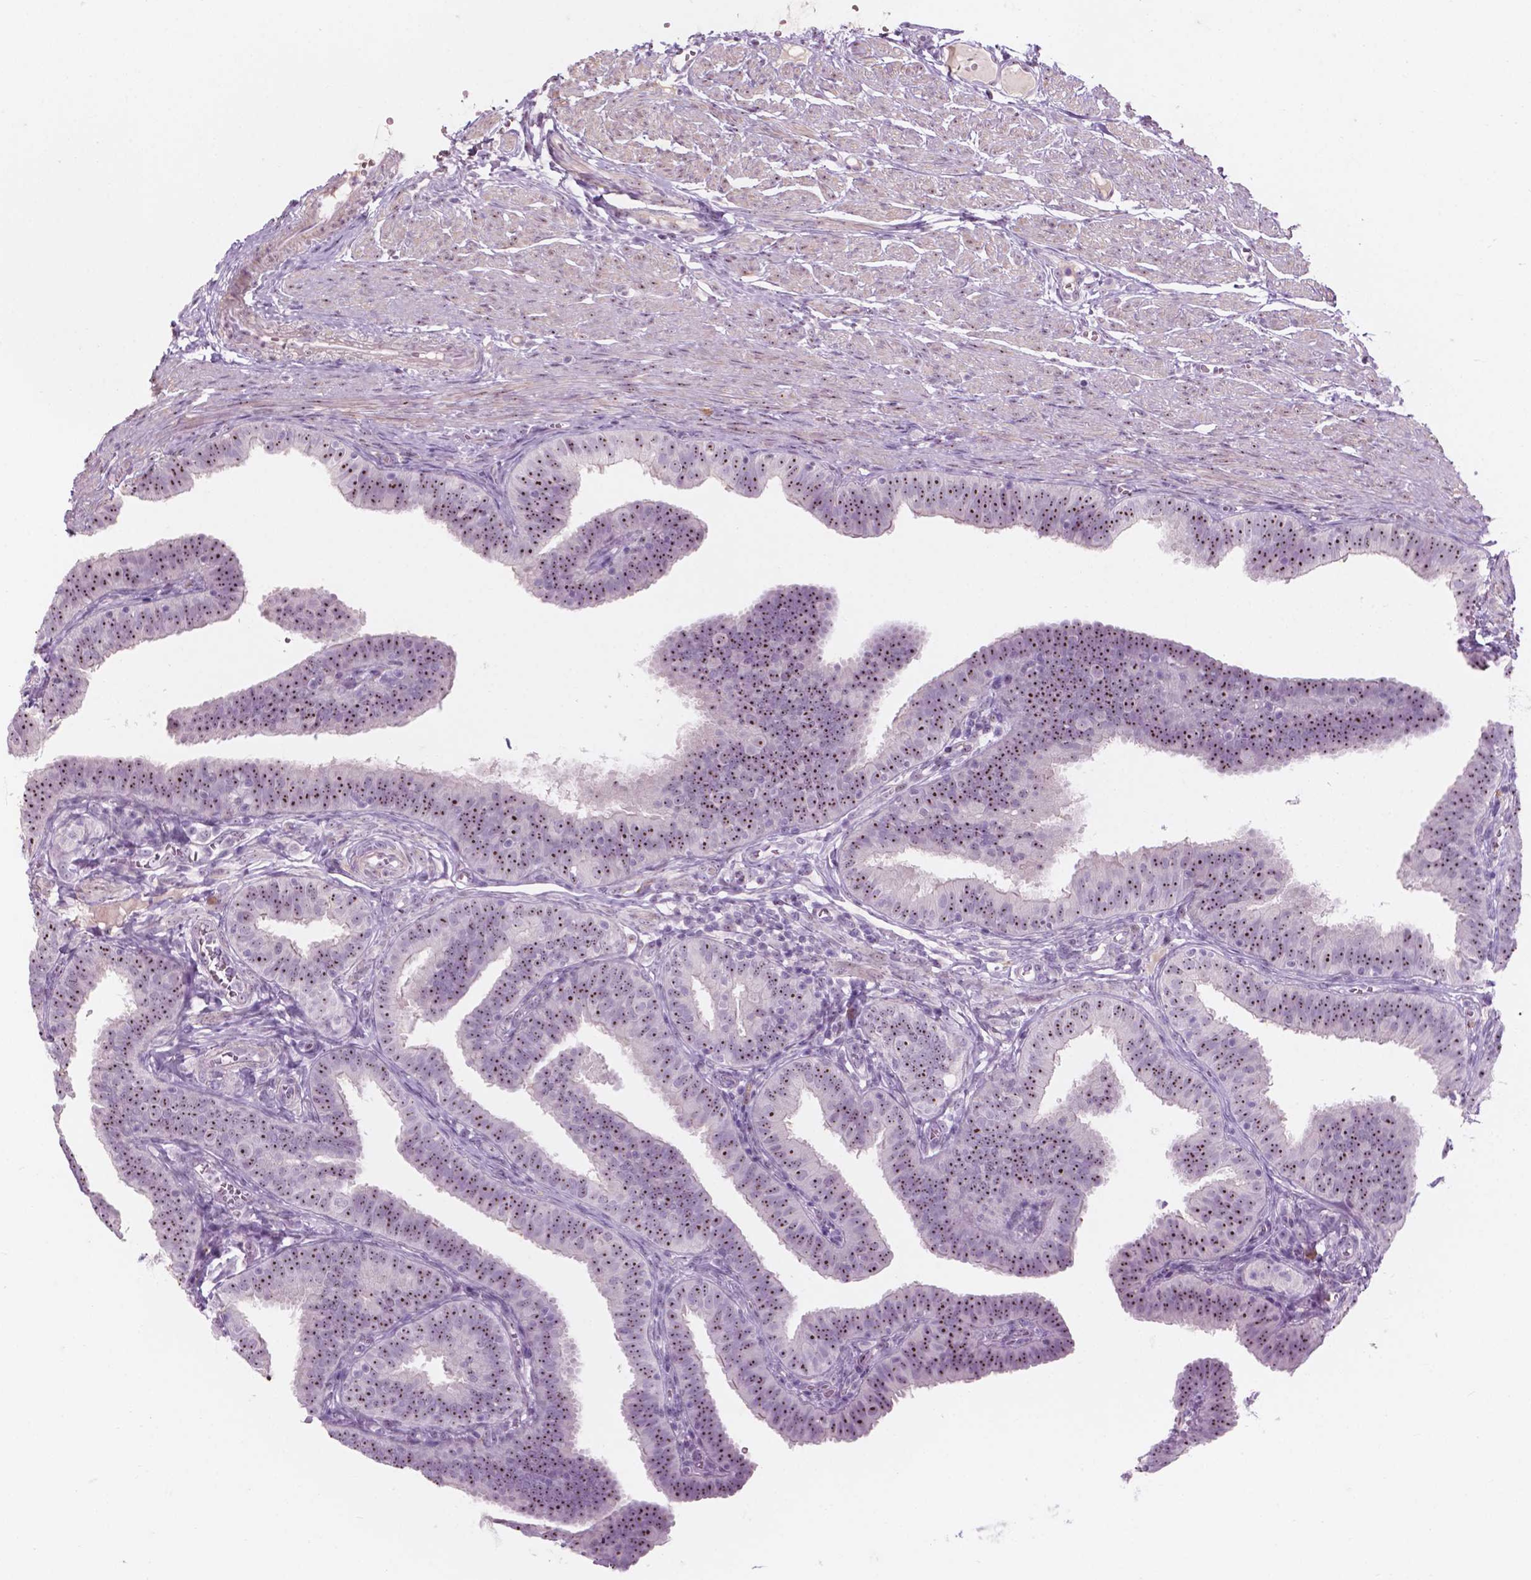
{"staining": {"intensity": "strong", "quantity": ">75%", "location": "nuclear"}, "tissue": "fallopian tube", "cell_type": "Glandular cells", "image_type": "normal", "snomed": [{"axis": "morphology", "description": "Normal tissue, NOS"}, {"axis": "topography", "description": "Fallopian tube"}], "caption": "A high amount of strong nuclear expression is present in approximately >75% of glandular cells in benign fallopian tube.", "gene": "ZNF853", "patient": {"sex": "female", "age": 25}}